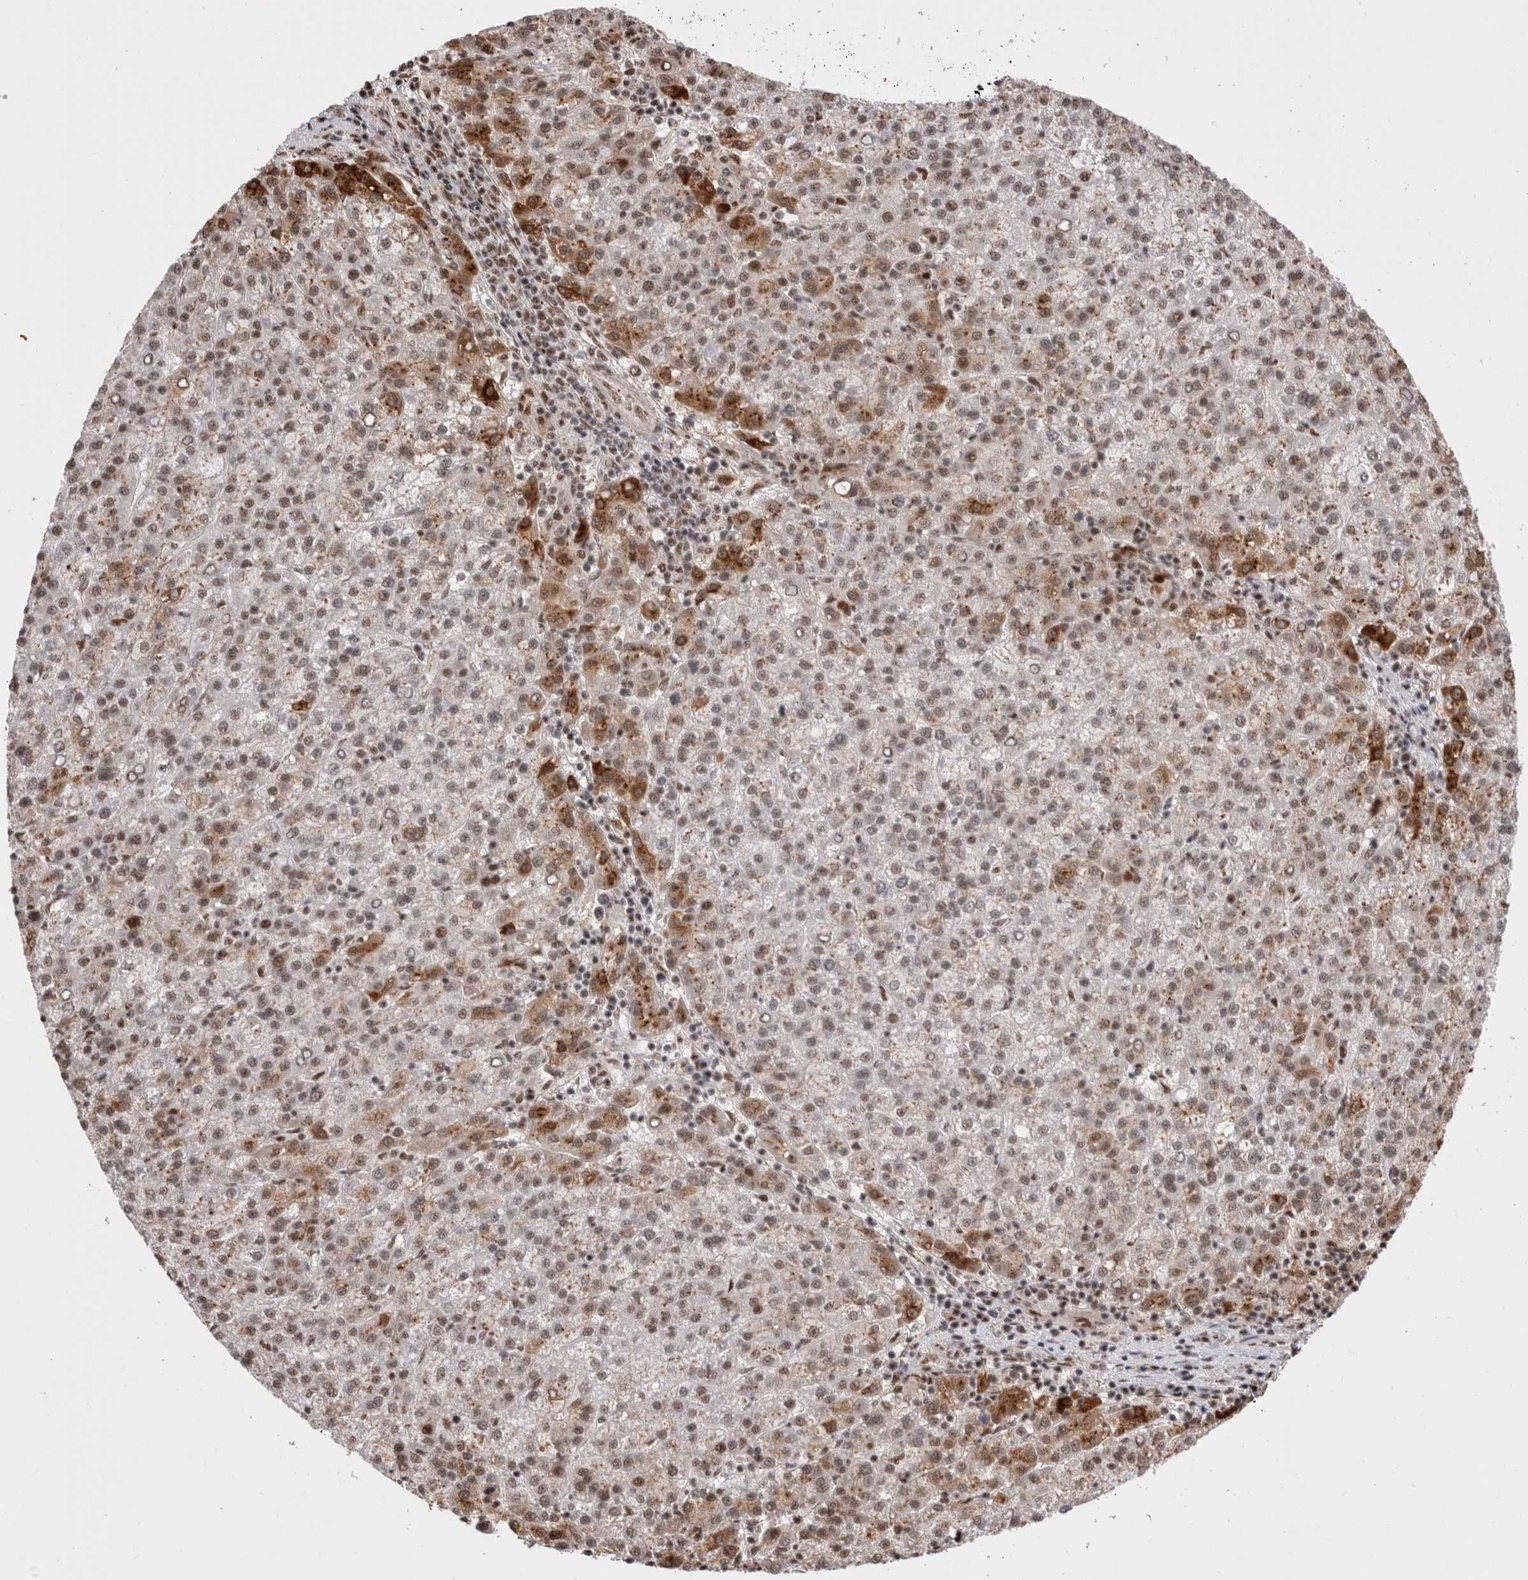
{"staining": {"intensity": "moderate", "quantity": ">75%", "location": "nuclear"}, "tissue": "liver cancer", "cell_type": "Tumor cells", "image_type": "cancer", "snomed": [{"axis": "morphology", "description": "Carcinoma, Hepatocellular, NOS"}, {"axis": "topography", "description": "Liver"}], "caption": "Liver cancer tissue displays moderate nuclear expression in approximately >75% of tumor cells Immunohistochemistry (ihc) stains the protein of interest in brown and the nuclei are stained blue.", "gene": "EYA2", "patient": {"sex": "female", "age": 58}}